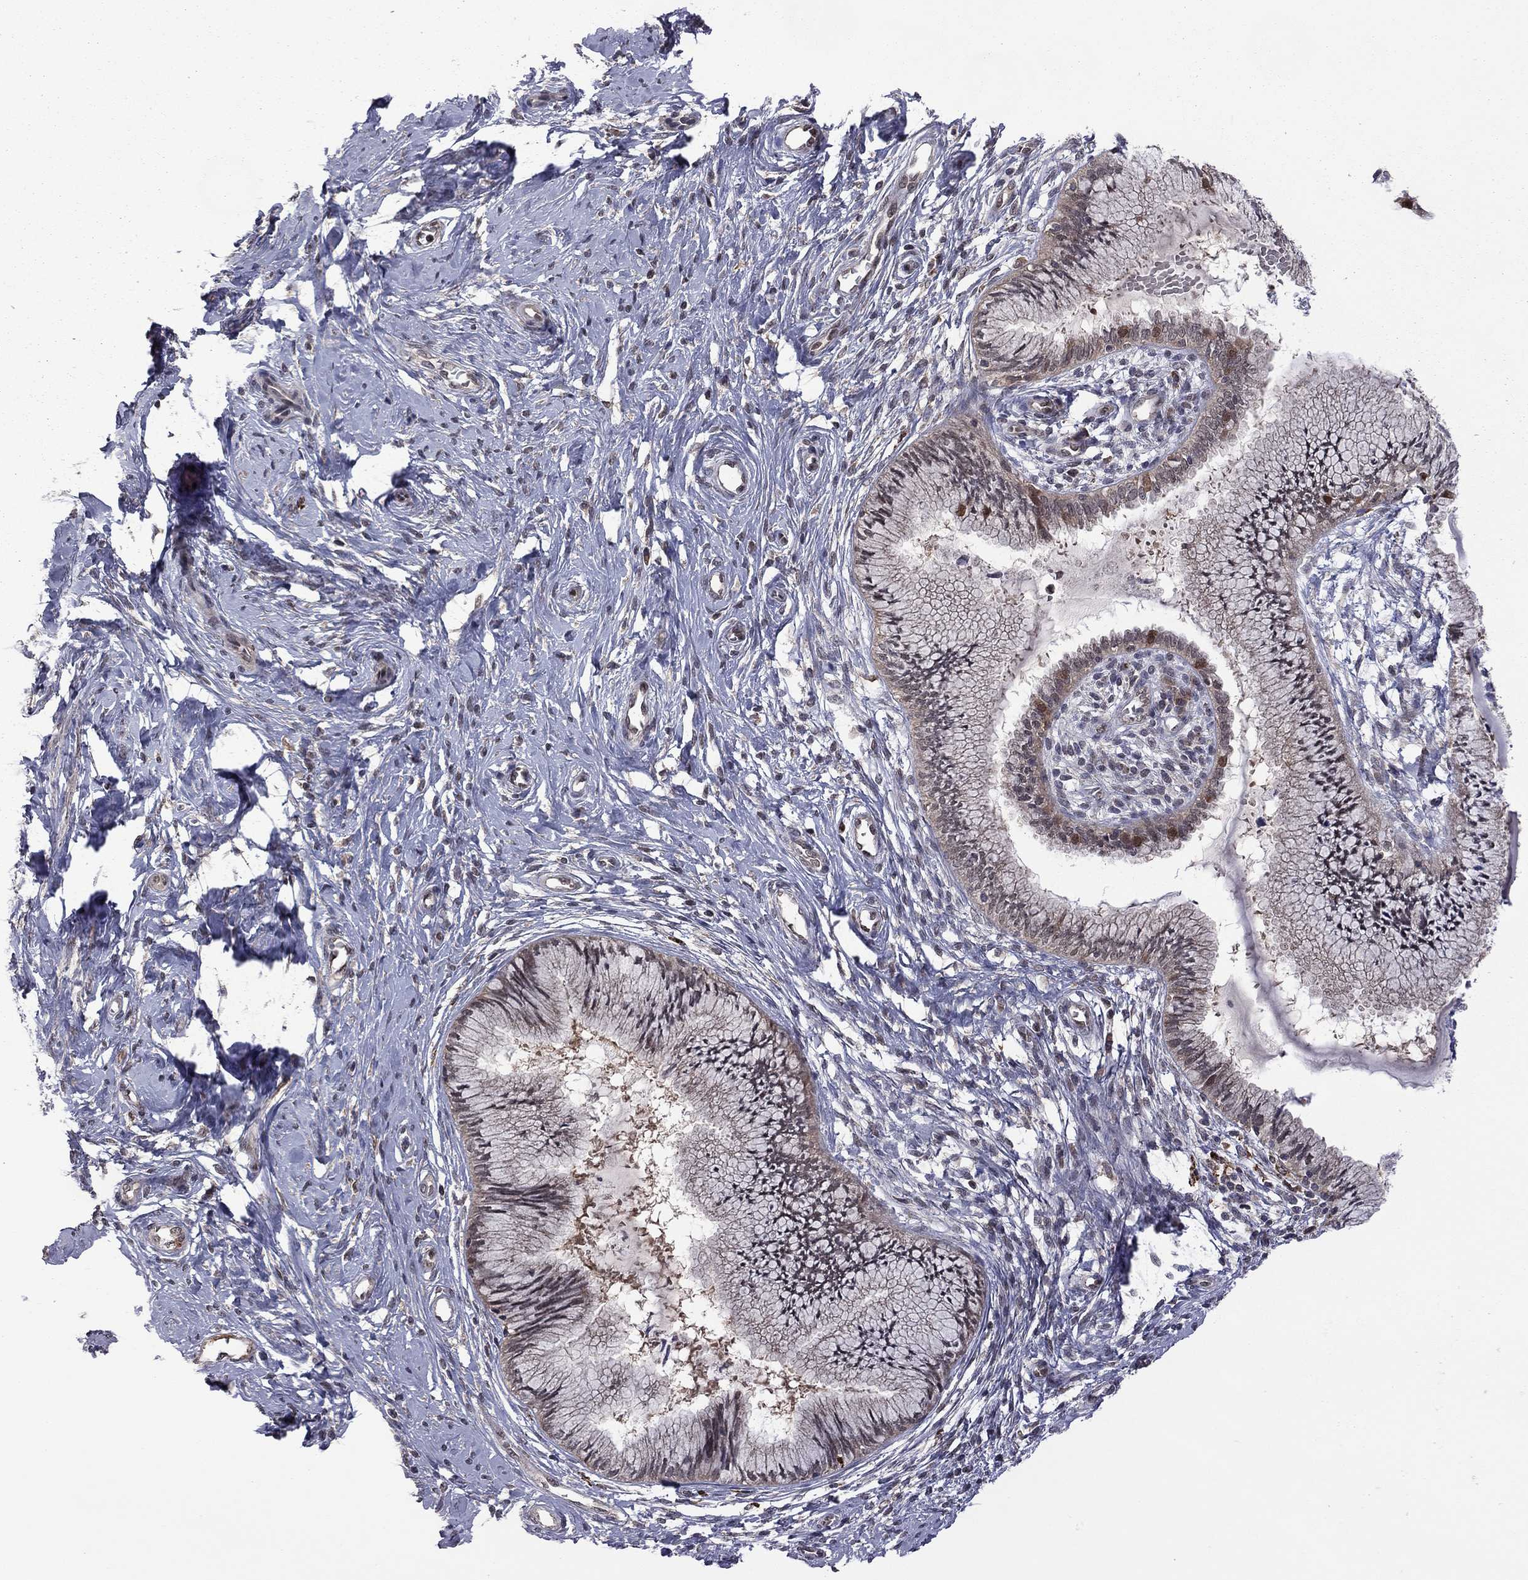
{"staining": {"intensity": "weak", "quantity": "<25%", "location": "cytoplasmic/membranous"}, "tissue": "cervical cancer", "cell_type": "Tumor cells", "image_type": "cancer", "snomed": [{"axis": "morphology", "description": "Normal tissue, NOS"}, {"axis": "morphology", "description": "Squamous cell carcinoma, NOS"}, {"axis": "topography", "description": "Cervix"}], "caption": "Tumor cells are negative for brown protein staining in squamous cell carcinoma (cervical).", "gene": "GPAA1", "patient": {"sex": "female", "age": 39}}